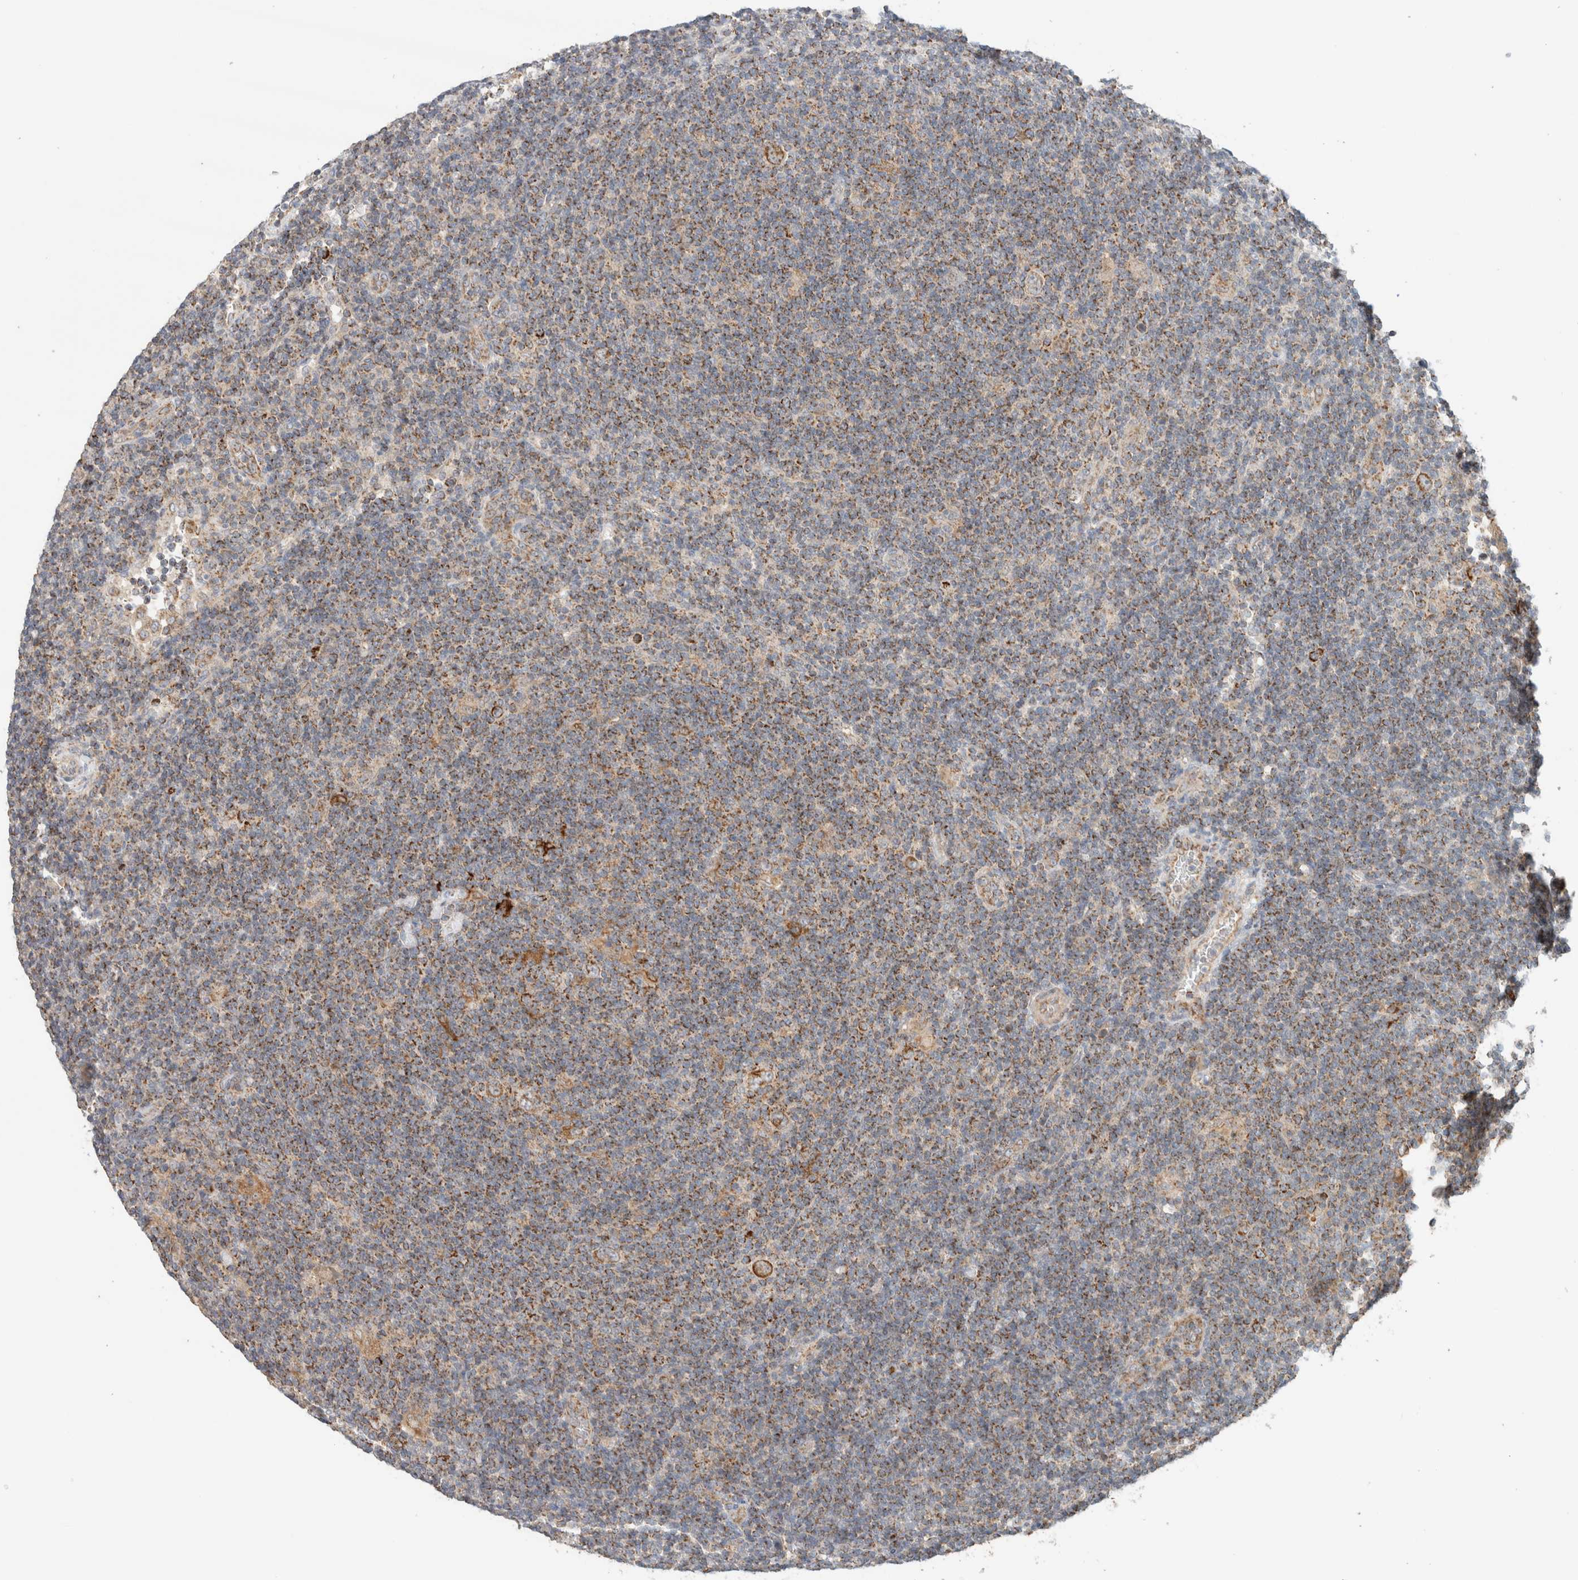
{"staining": {"intensity": "strong", "quantity": ">75%", "location": "cytoplasmic/membranous"}, "tissue": "lymphoma", "cell_type": "Tumor cells", "image_type": "cancer", "snomed": [{"axis": "morphology", "description": "Hodgkin's disease, NOS"}, {"axis": "topography", "description": "Lymph node"}], "caption": "Human lymphoma stained for a protein (brown) shows strong cytoplasmic/membranous positive positivity in approximately >75% of tumor cells.", "gene": "MRM3", "patient": {"sex": "female", "age": 57}}